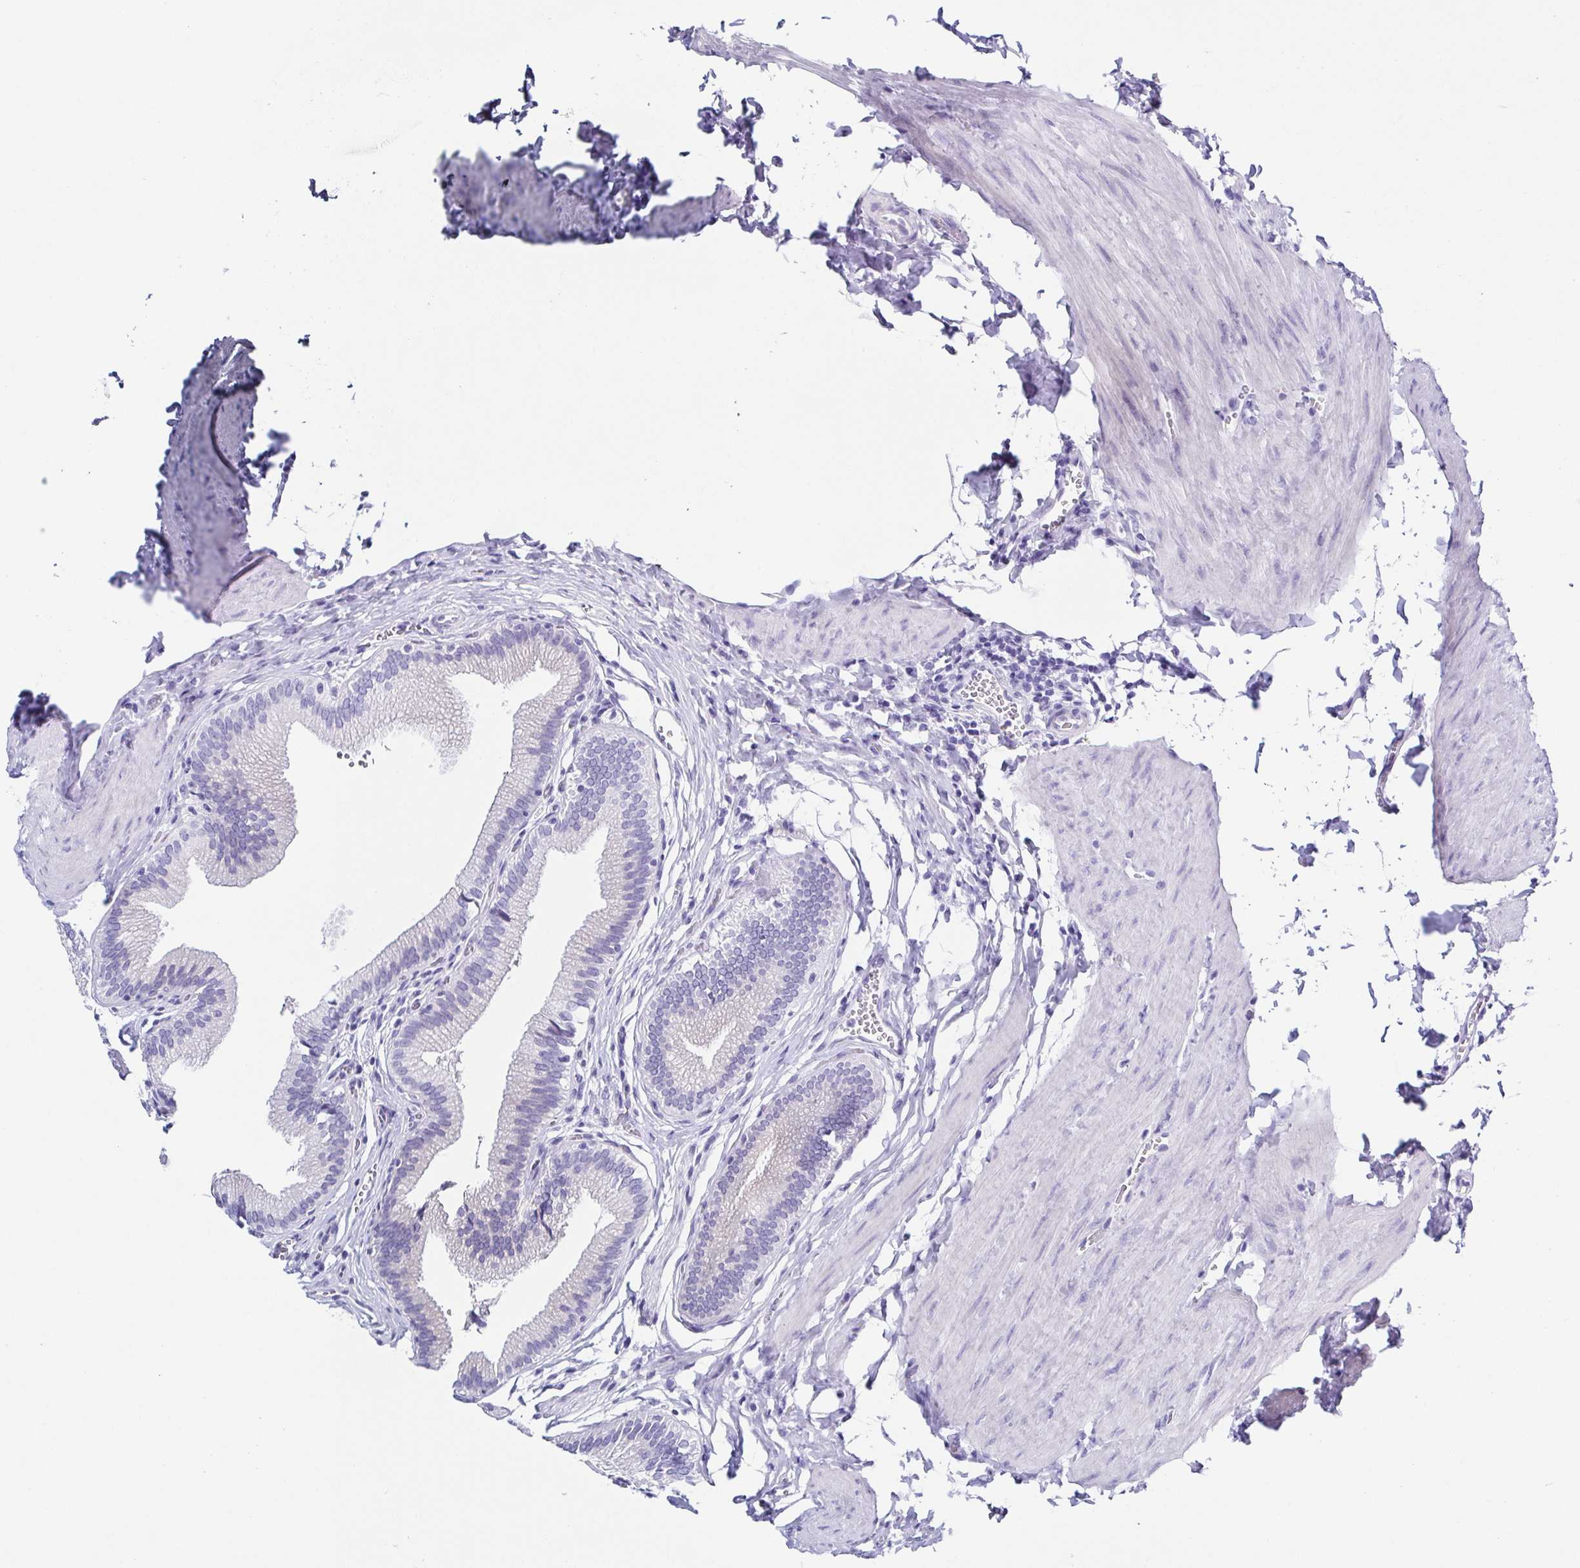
{"staining": {"intensity": "negative", "quantity": "none", "location": "none"}, "tissue": "gallbladder", "cell_type": "Glandular cells", "image_type": "normal", "snomed": [{"axis": "morphology", "description": "Normal tissue, NOS"}, {"axis": "topography", "description": "Gallbladder"}, {"axis": "topography", "description": "Peripheral nerve tissue"}], "caption": "DAB (3,3'-diaminobenzidine) immunohistochemical staining of benign human gallbladder shows no significant expression in glandular cells. Nuclei are stained in blue.", "gene": "TNNT2", "patient": {"sex": "male", "age": 17}}